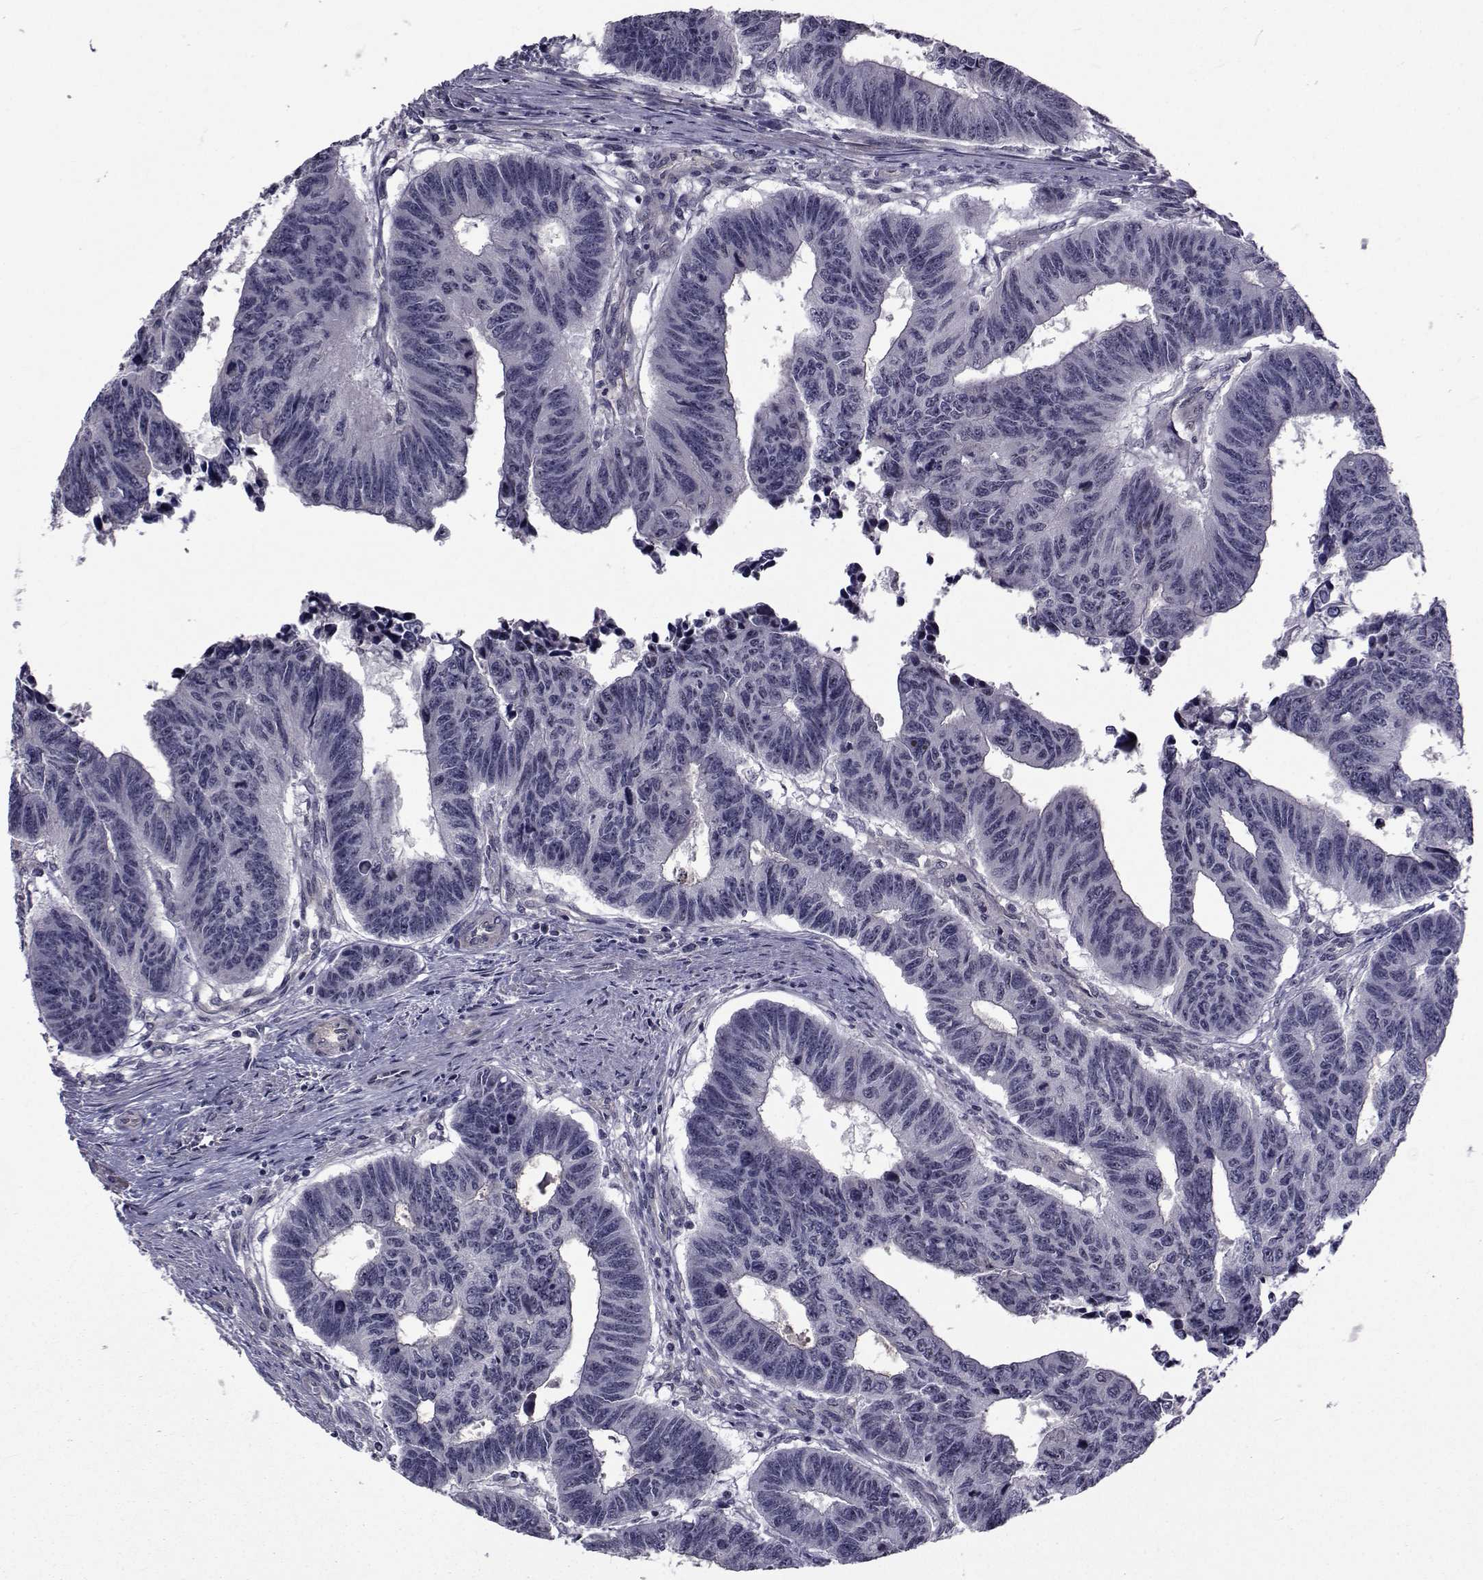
{"staining": {"intensity": "negative", "quantity": "none", "location": "none"}, "tissue": "colorectal cancer", "cell_type": "Tumor cells", "image_type": "cancer", "snomed": [{"axis": "morphology", "description": "Adenocarcinoma, NOS"}, {"axis": "topography", "description": "Rectum"}], "caption": "Tumor cells show no significant protein positivity in colorectal adenocarcinoma.", "gene": "CFAP74", "patient": {"sex": "female", "age": 85}}